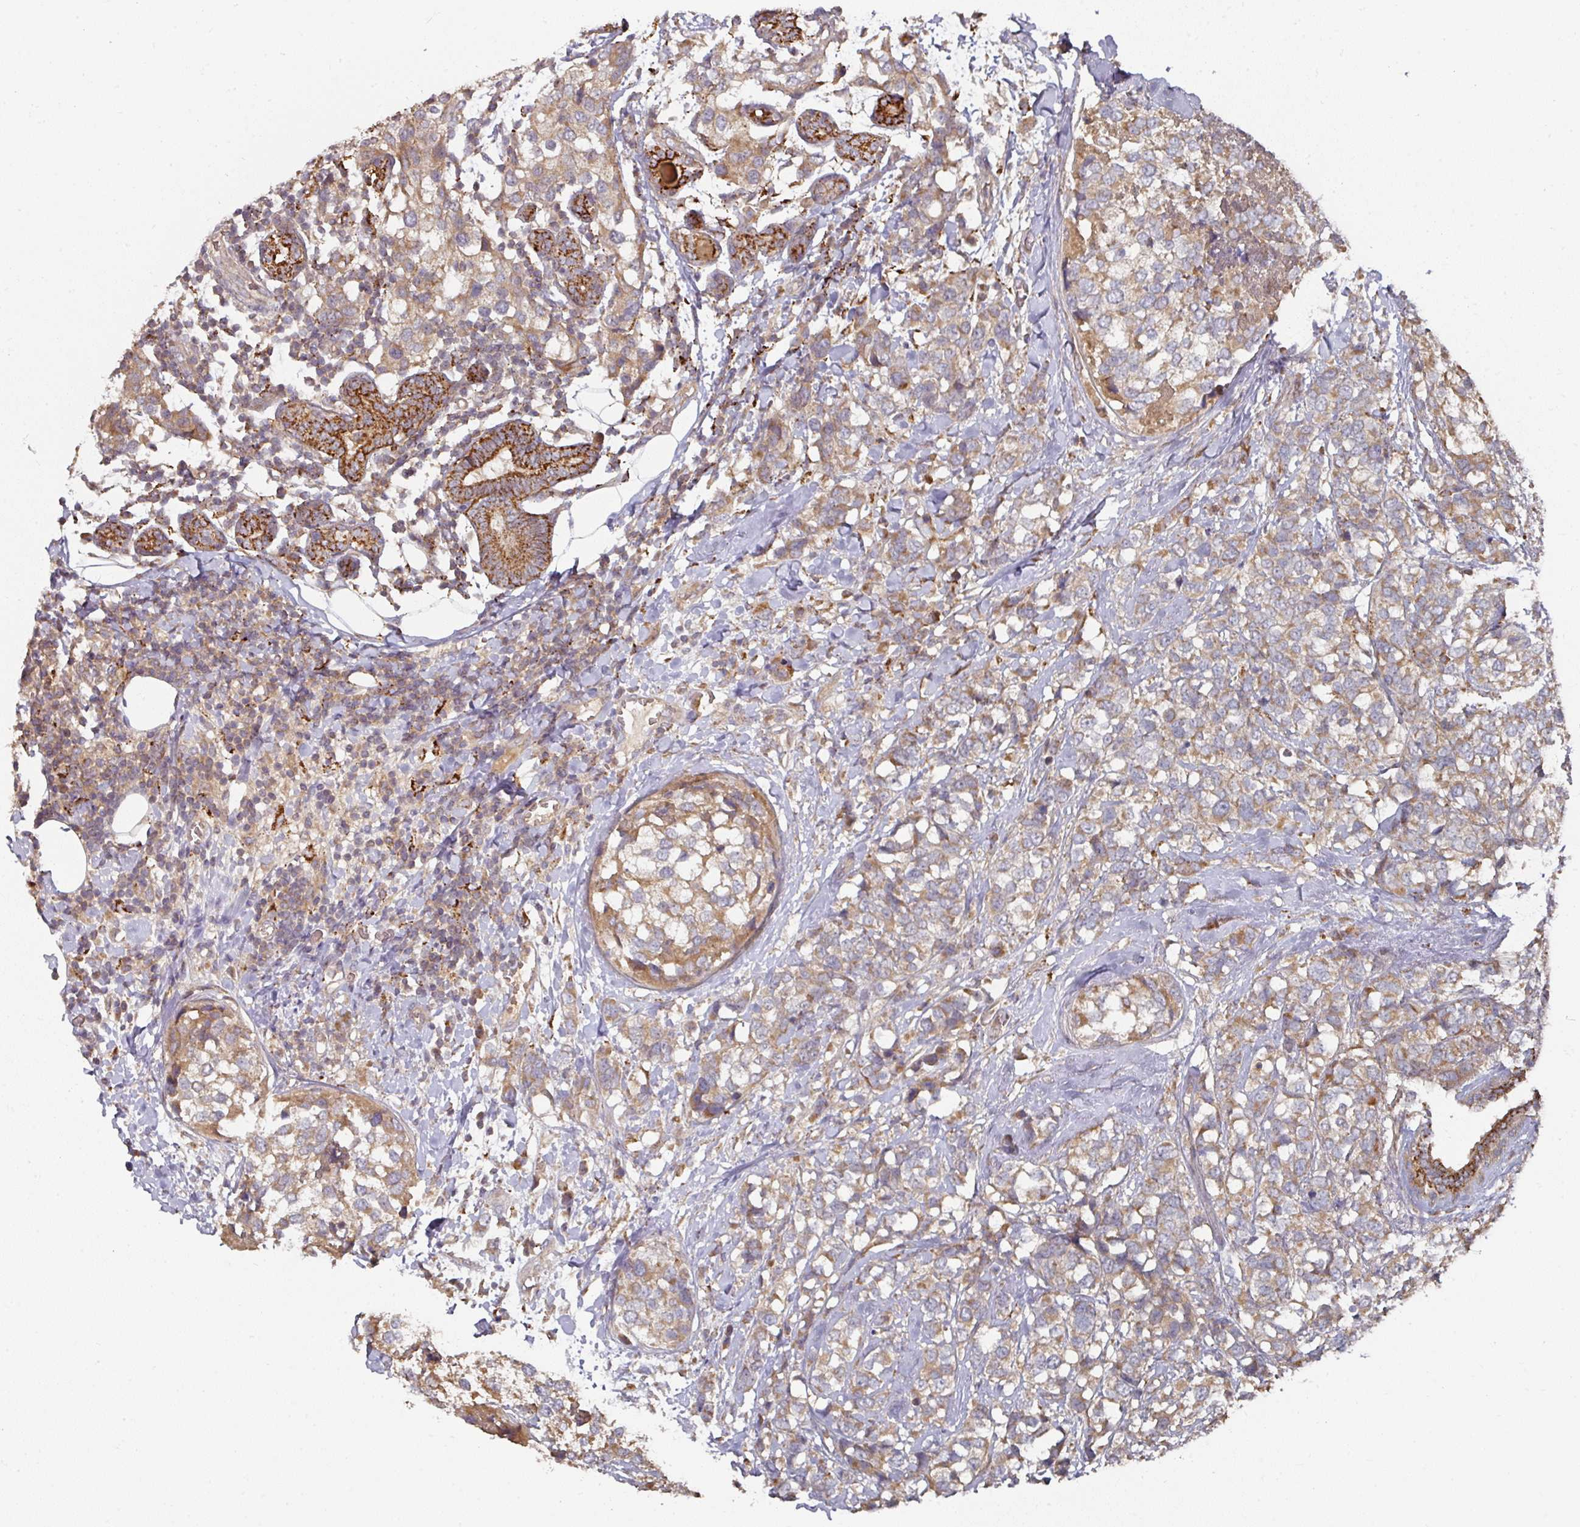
{"staining": {"intensity": "moderate", "quantity": "25%-75%", "location": "cytoplasmic/membranous"}, "tissue": "breast cancer", "cell_type": "Tumor cells", "image_type": "cancer", "snomed": [{"axis": "morphology", "description": "Lobular carcinoma"}, {"axis": "topography", "description": "Breast"}], "caption": "Human lobular carcinoma (breast) stained with a brown dye exhibits moderate cytoplasmic/membranous positive staining in approximately 25%-75% of tumor cells.", "gene": "DNAJC7", "patient": {"sex": "female", "age": 59}}